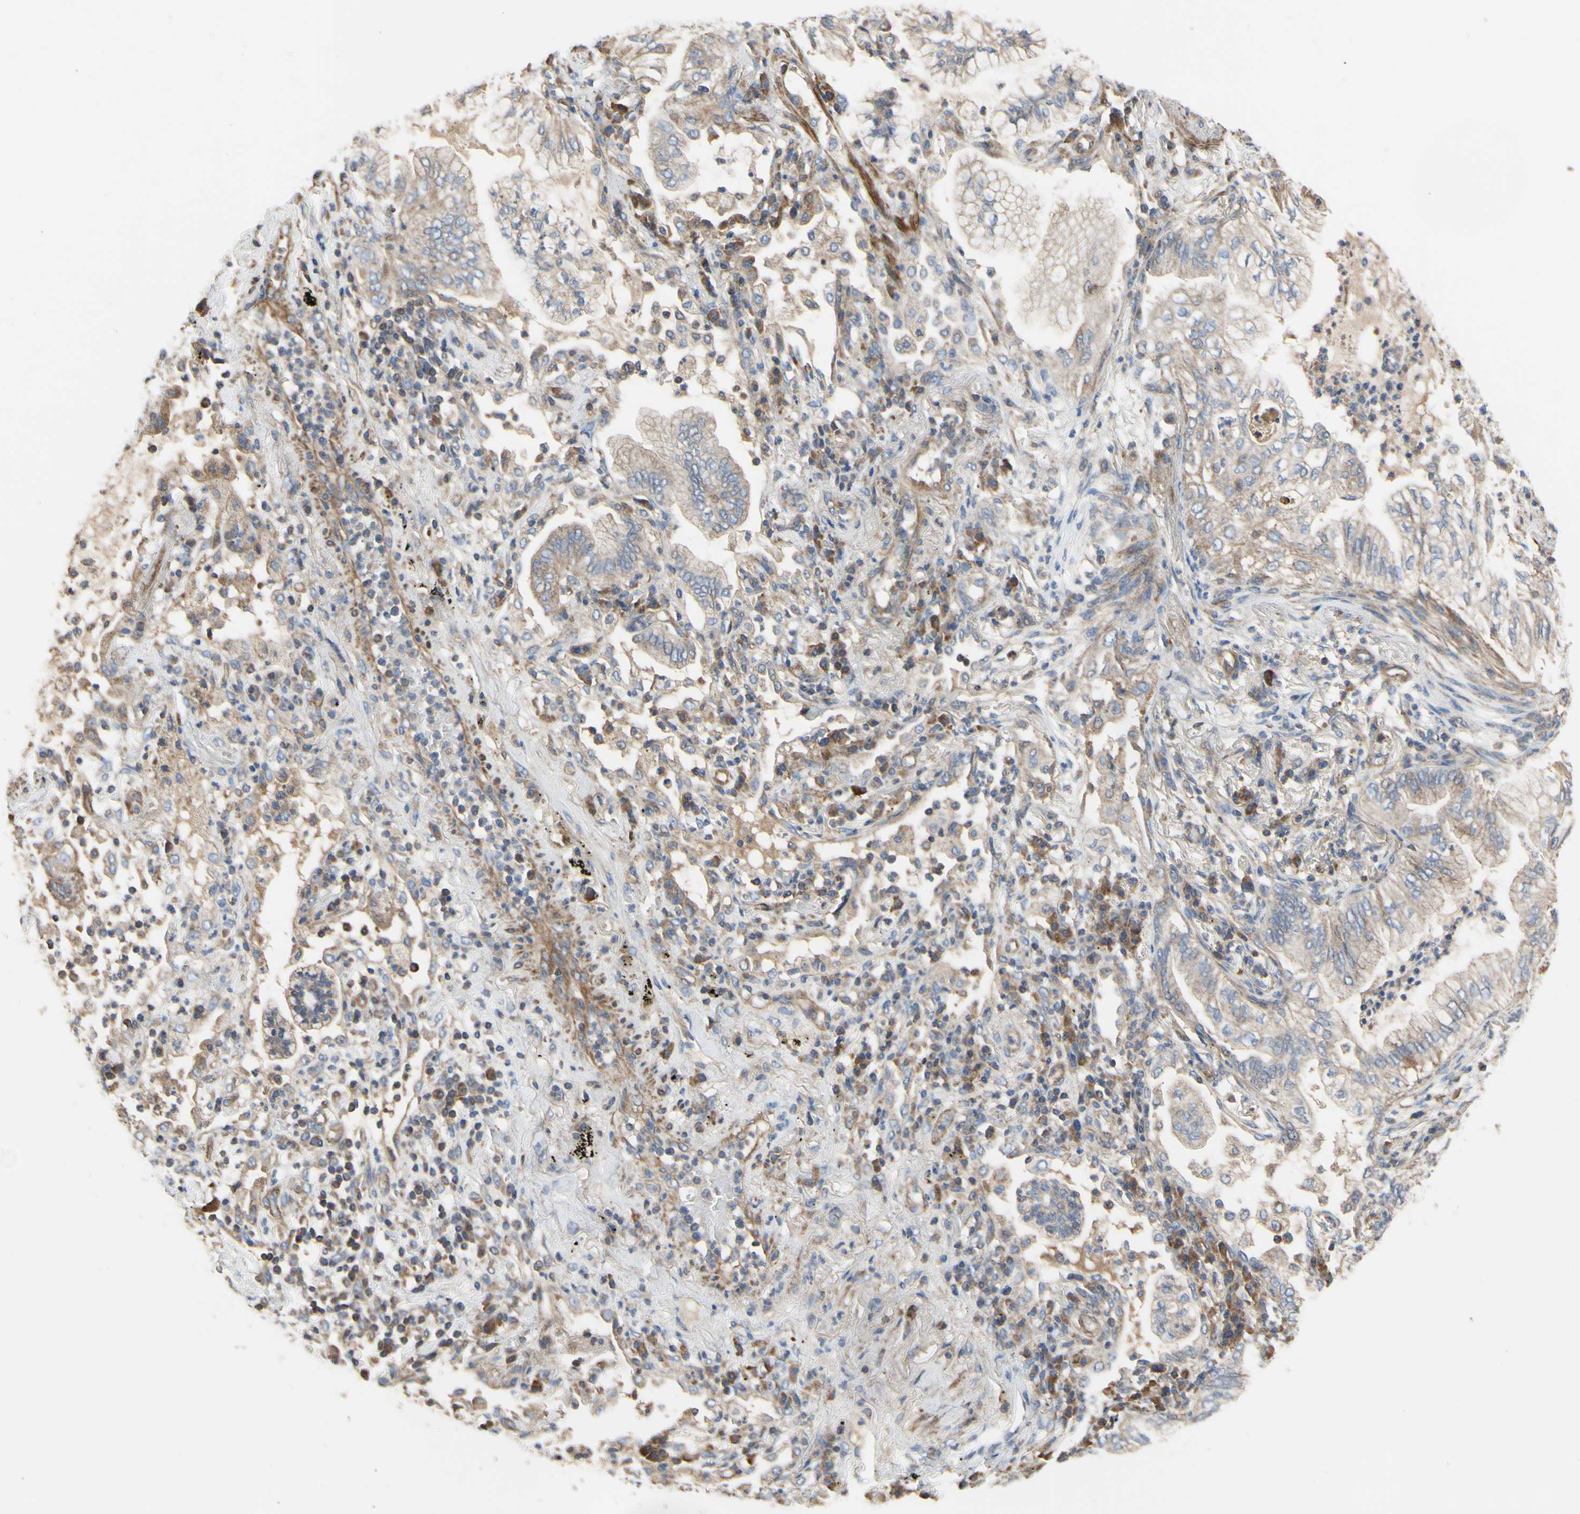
{"staining": {"intensity": "moderate", "quantity": ">75%", "location": "cytoplasmic/membranous"}, "tissue": "lung cancer", "cell_type": "Tumor cells", "image_type": "cancer", "snomed": [{"axis": "morphology", "description": "Normal tissue, NOS"}, {"axis": "morphology", "description": "Adenocarcinoma, NOS"}, {"axis": "topography", "description": "Bronchus"}, {"axis": "topography", "description": "Lung"}], "caption": "This is an image of IHC staining of lung adenocarcinoma, which shows moderate positivity in the cytoplasmic/membranous of tumor cells.", "gene": "BECN1", "patient": {"sex": "female", "age": 70}}